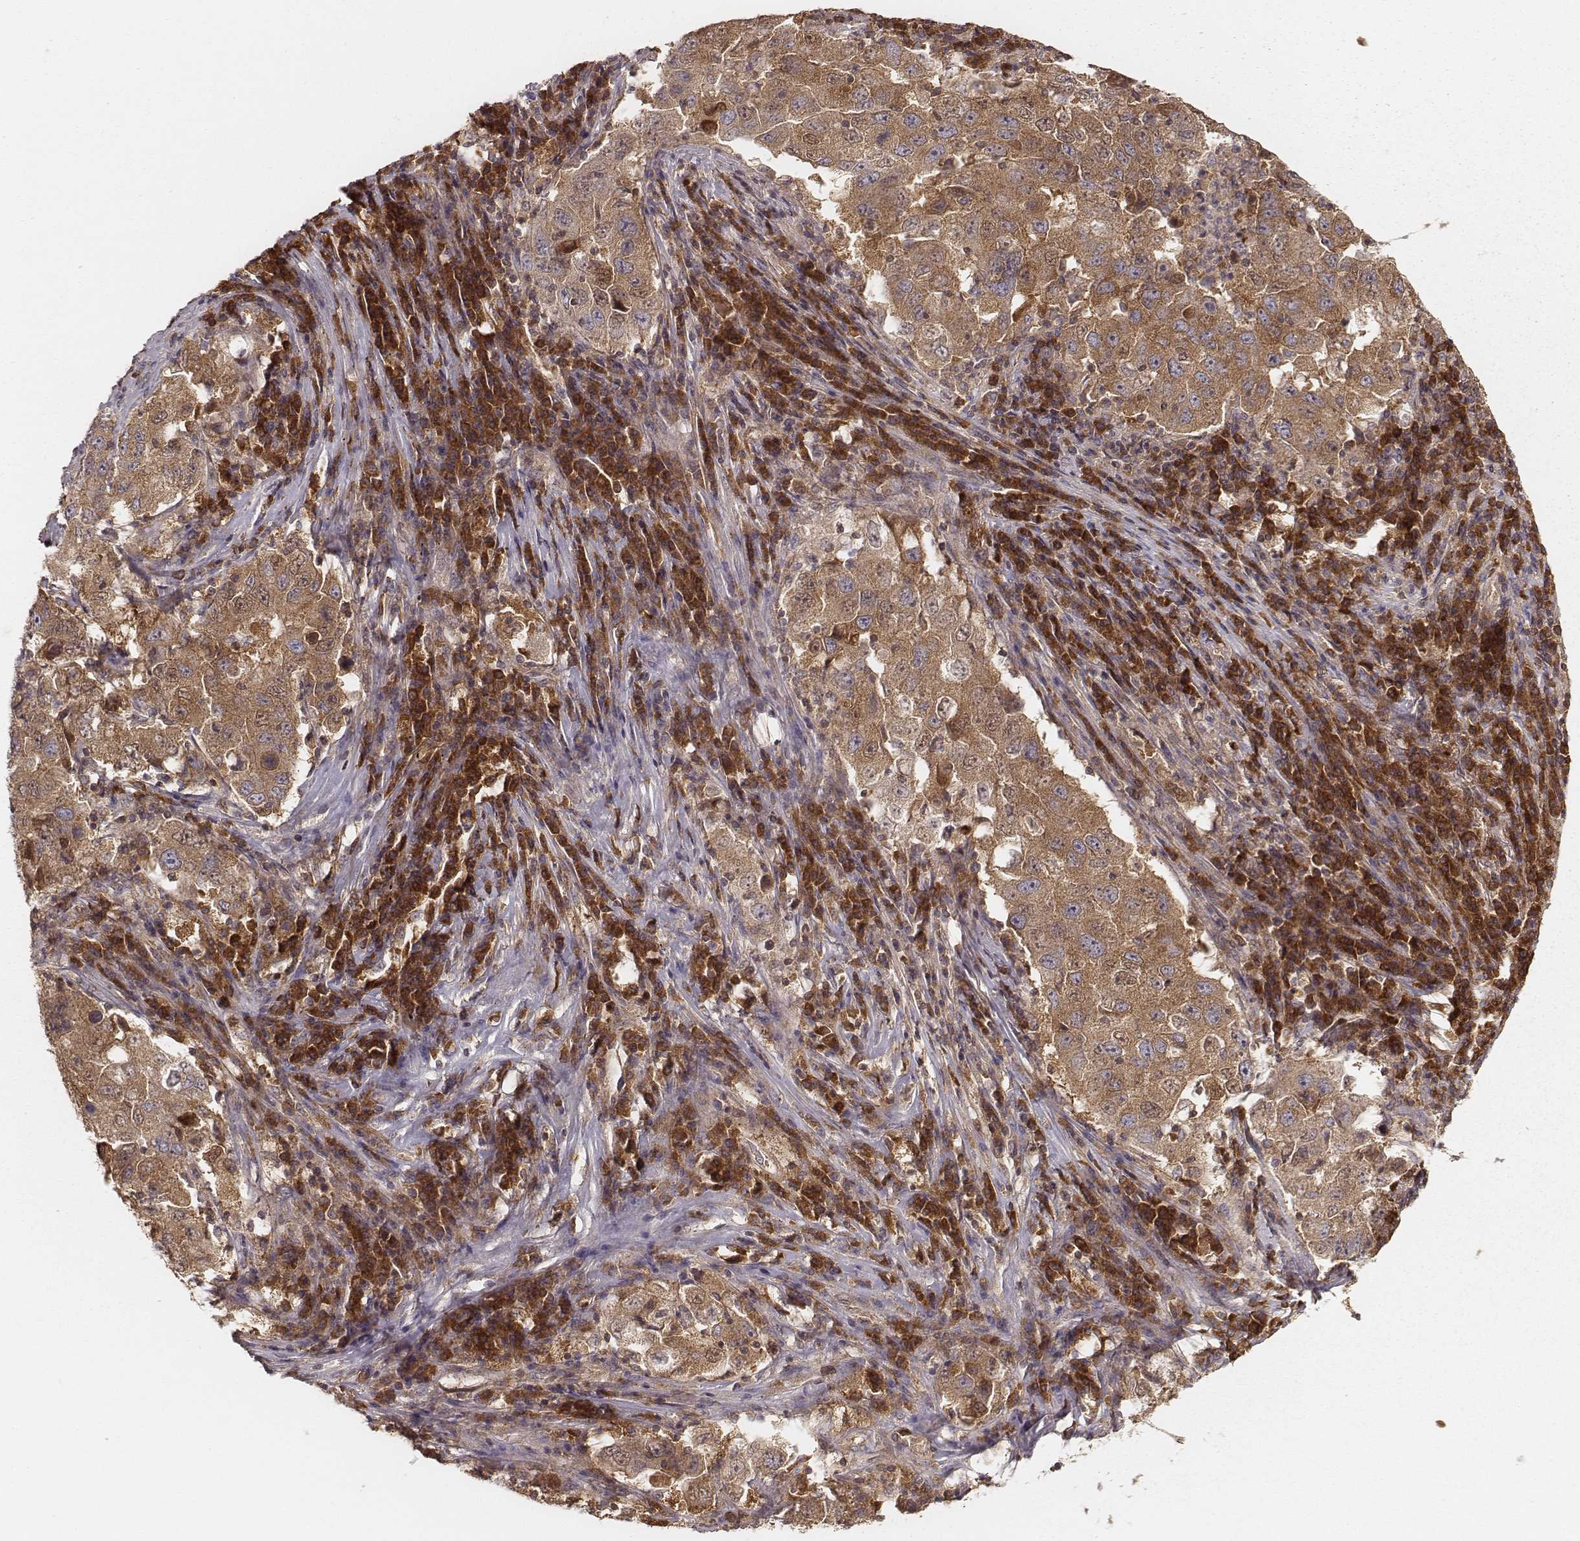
{"staining": {"intensity": "moderate", "quantity": ">75%", "location": "cytoplasmic/membranous"}, "tissue": "lung cancer", "cell_type": "Tumor cells", "image_type": "cancer", "snomed": [{"axis": "morphology", "description": "Adenocarcinoma, NOS"}, {"axis": "topography", "description": "Lung"}], "caption": "Human lung cancer (adenocarcinoma) stained with a brown dye shows moderate cytoplasmic/membranous positive expression in approximately >75% of tumor cells.", "gene": "CARS1", "patient": {"sex": "male", "age": 73}}